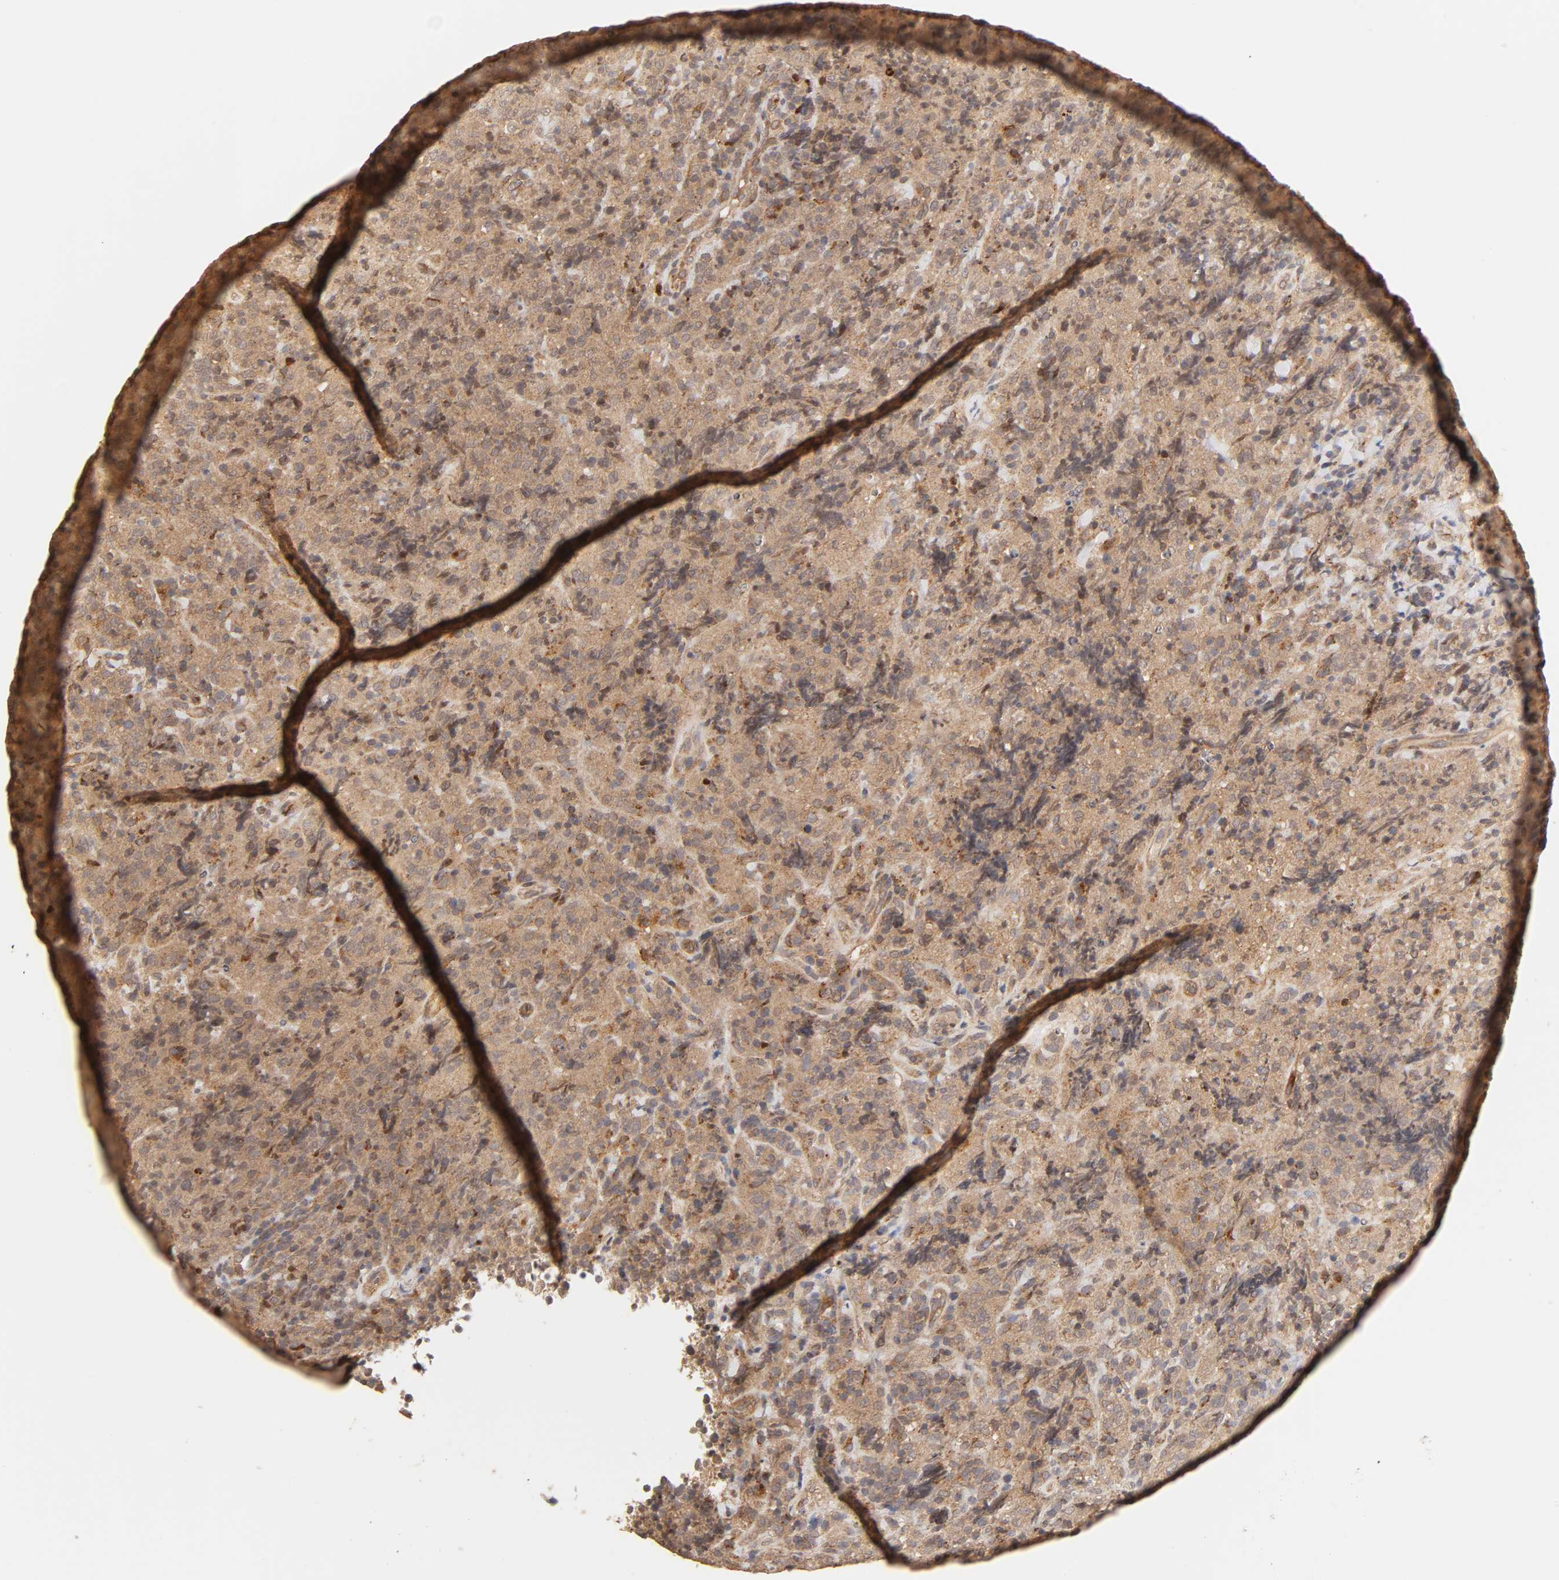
{"staining": {"intensity": "strong", "quantity": ">75%", "location": "cytoplasmic/membranous"}, "tissue": "lymphoma", "cell_type": "Tumor cells", "image_type": "cancer", "snomed": [{"axis": "morphology", "description": "Malignant lymphoma, non-Hodgkin's type, High grade"}, {"axis": "topography", "description": "Tonsil"}], "caption": "Strong cytoplasmic/membranous protein positivity is appreciated in approximately >75% of tumor cells in malignant lymphoma, non-Hodgkin's type (high-grade). (DAB (3,3'-diaminobenzidine) IHC, brown staining for protein, blue staining for nuclei).", "gene": "EPS8", "patient": {"sex": "female", "age": 36}}